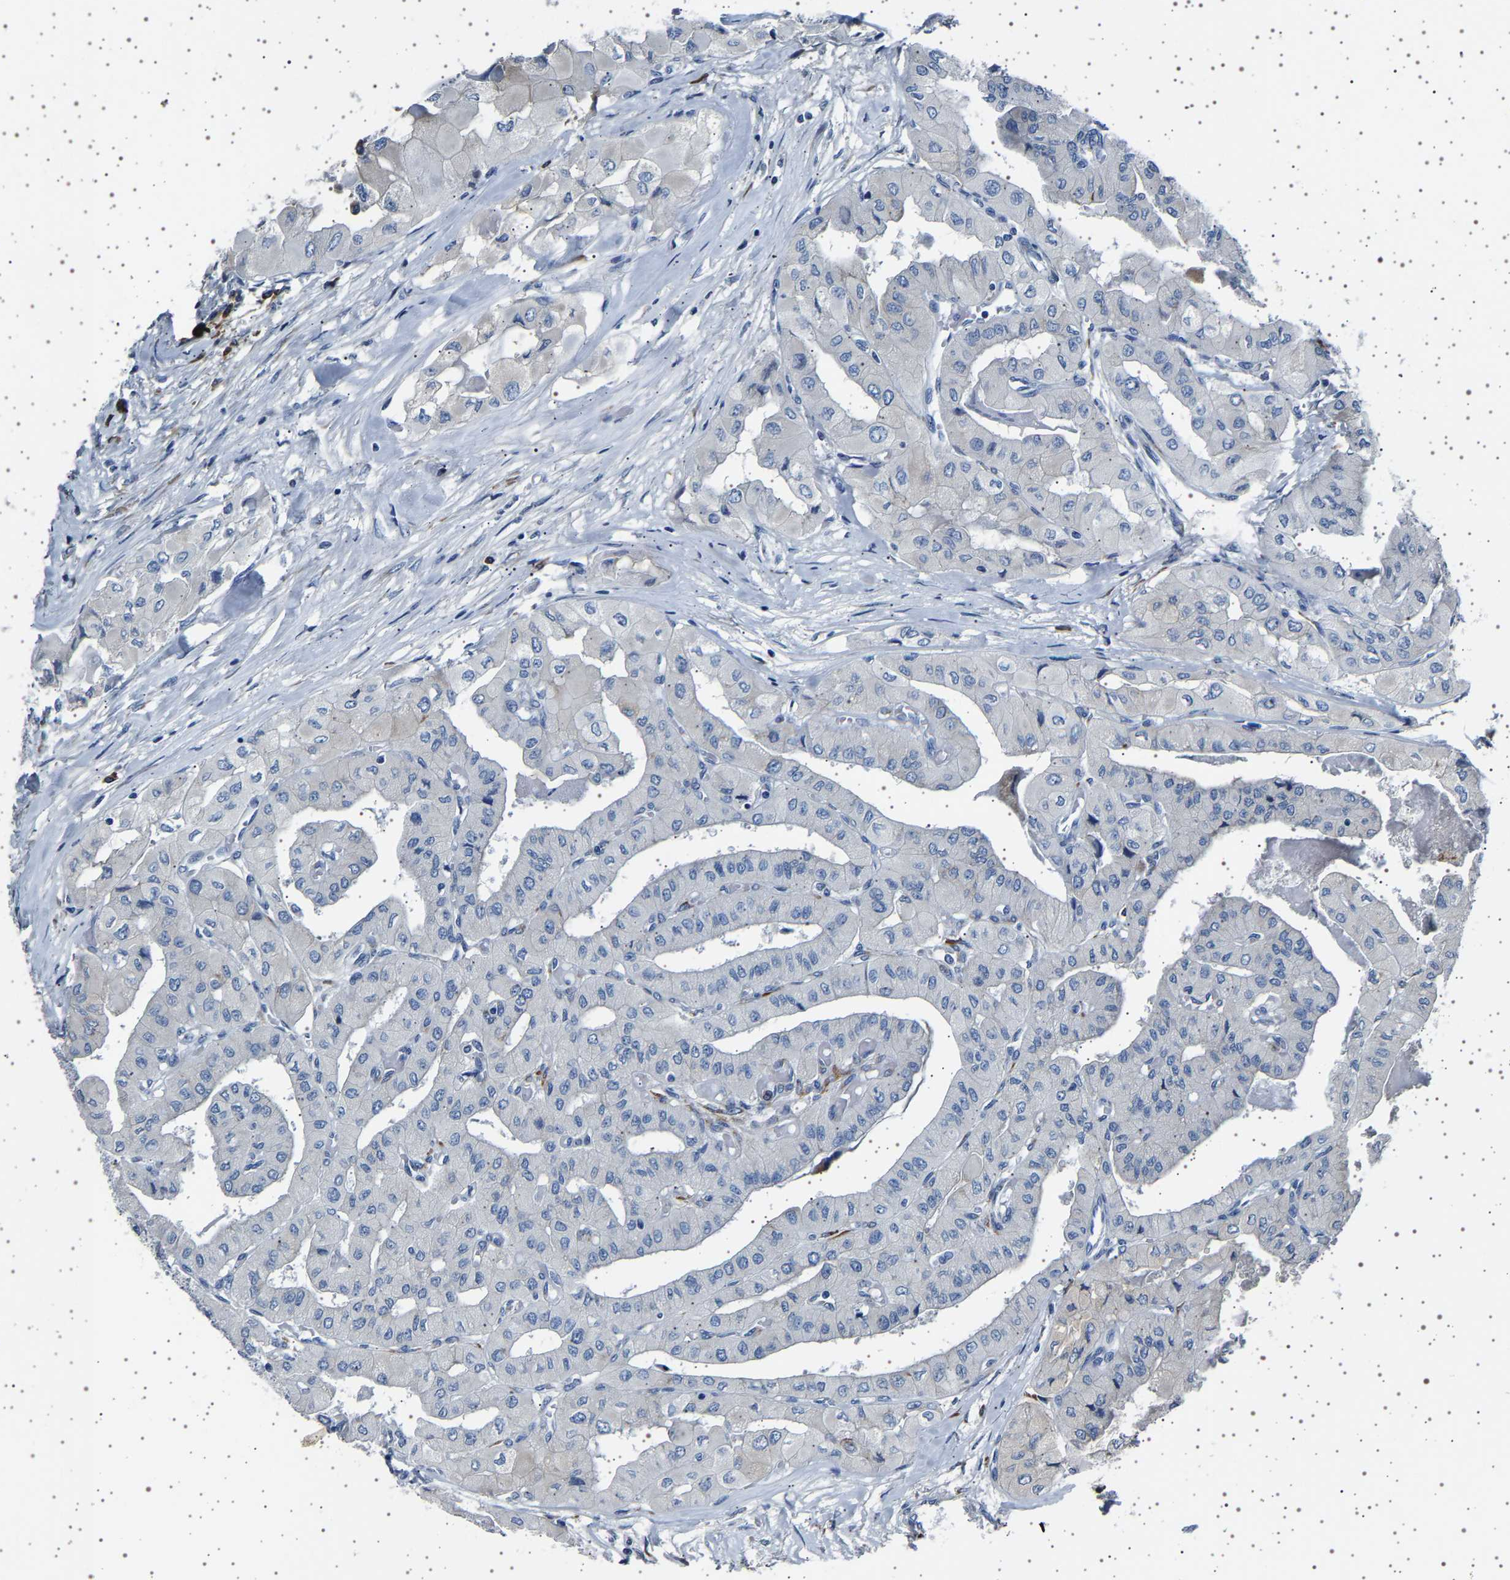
{"staining": {"intensity": "moderate", "quantity": "<25%", "location": "cytoplasmic/membranous"}, "tissue": "thyroid cancer", "cell_type": "Tumor cells", "image_type": "cancer", "snomed": [{"axis": "morphology", "description": "Papillary adenocarcinoma, NOS"}, {"axis": "topography", "description": "Thyroid gland"}], "caption": "Tumor cells display moderate cytoplasmic/membranous staining in approximately <25% of cells in thyroid cancer. The staining was performed using DAB (3,3'-diaminobenzidine), with brown indicating positive protein expression. Nuclei are stained blue with hematoxylin.", "gene": "FTCD", "patient": {"sex": "female", "age": 59}}